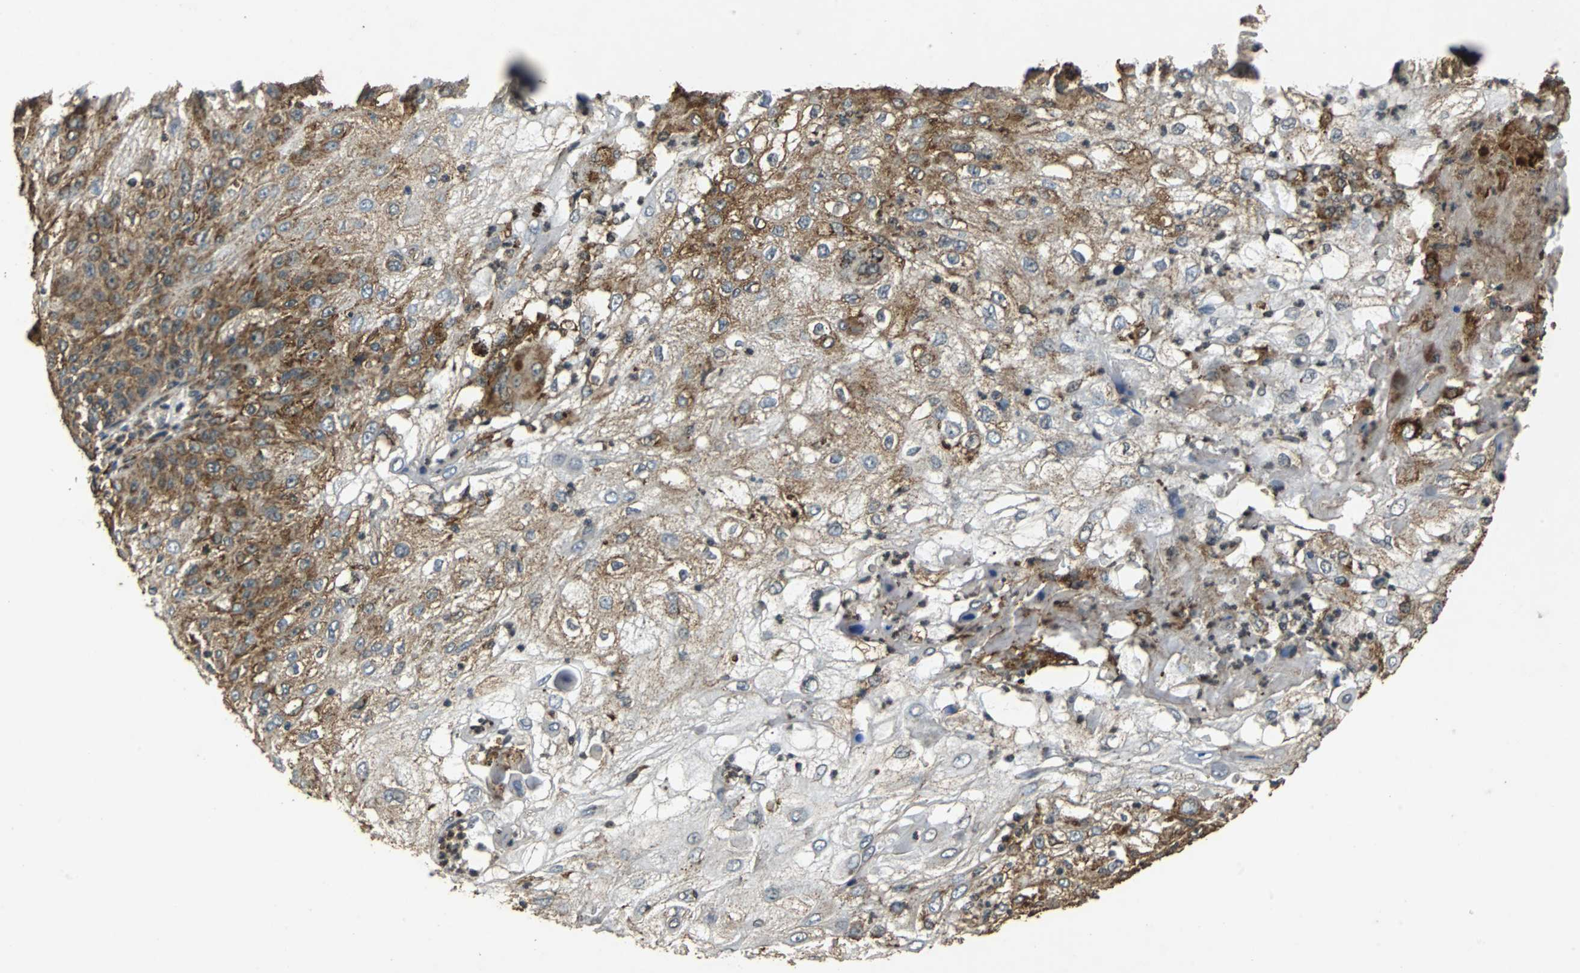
{"staining": {"intensity": "moderate", "quantity": "25%-75%", "location": "cytoplasmic/membranous"}, "tissue": "skin cancer", "cell_type": "Tumor cells", "image_type": "cancer", "snomed": [{"axis": "morphology", "description": "Normal tissue, NOS"}, {"axis": "morphology", "description": "Squamous cell carcinoma, NOS"}, {"axis": "topography", "description": "Skin"}], "caption": "Immunohistochemical staining of human skin squamous cell carcinoma shows medium levels of moderate cytoplasmic/membranous positivity in approximately 25%-75% of tumor cells.", "gene": "NAA10", "patient": {"sex": "female", "age": 83}}